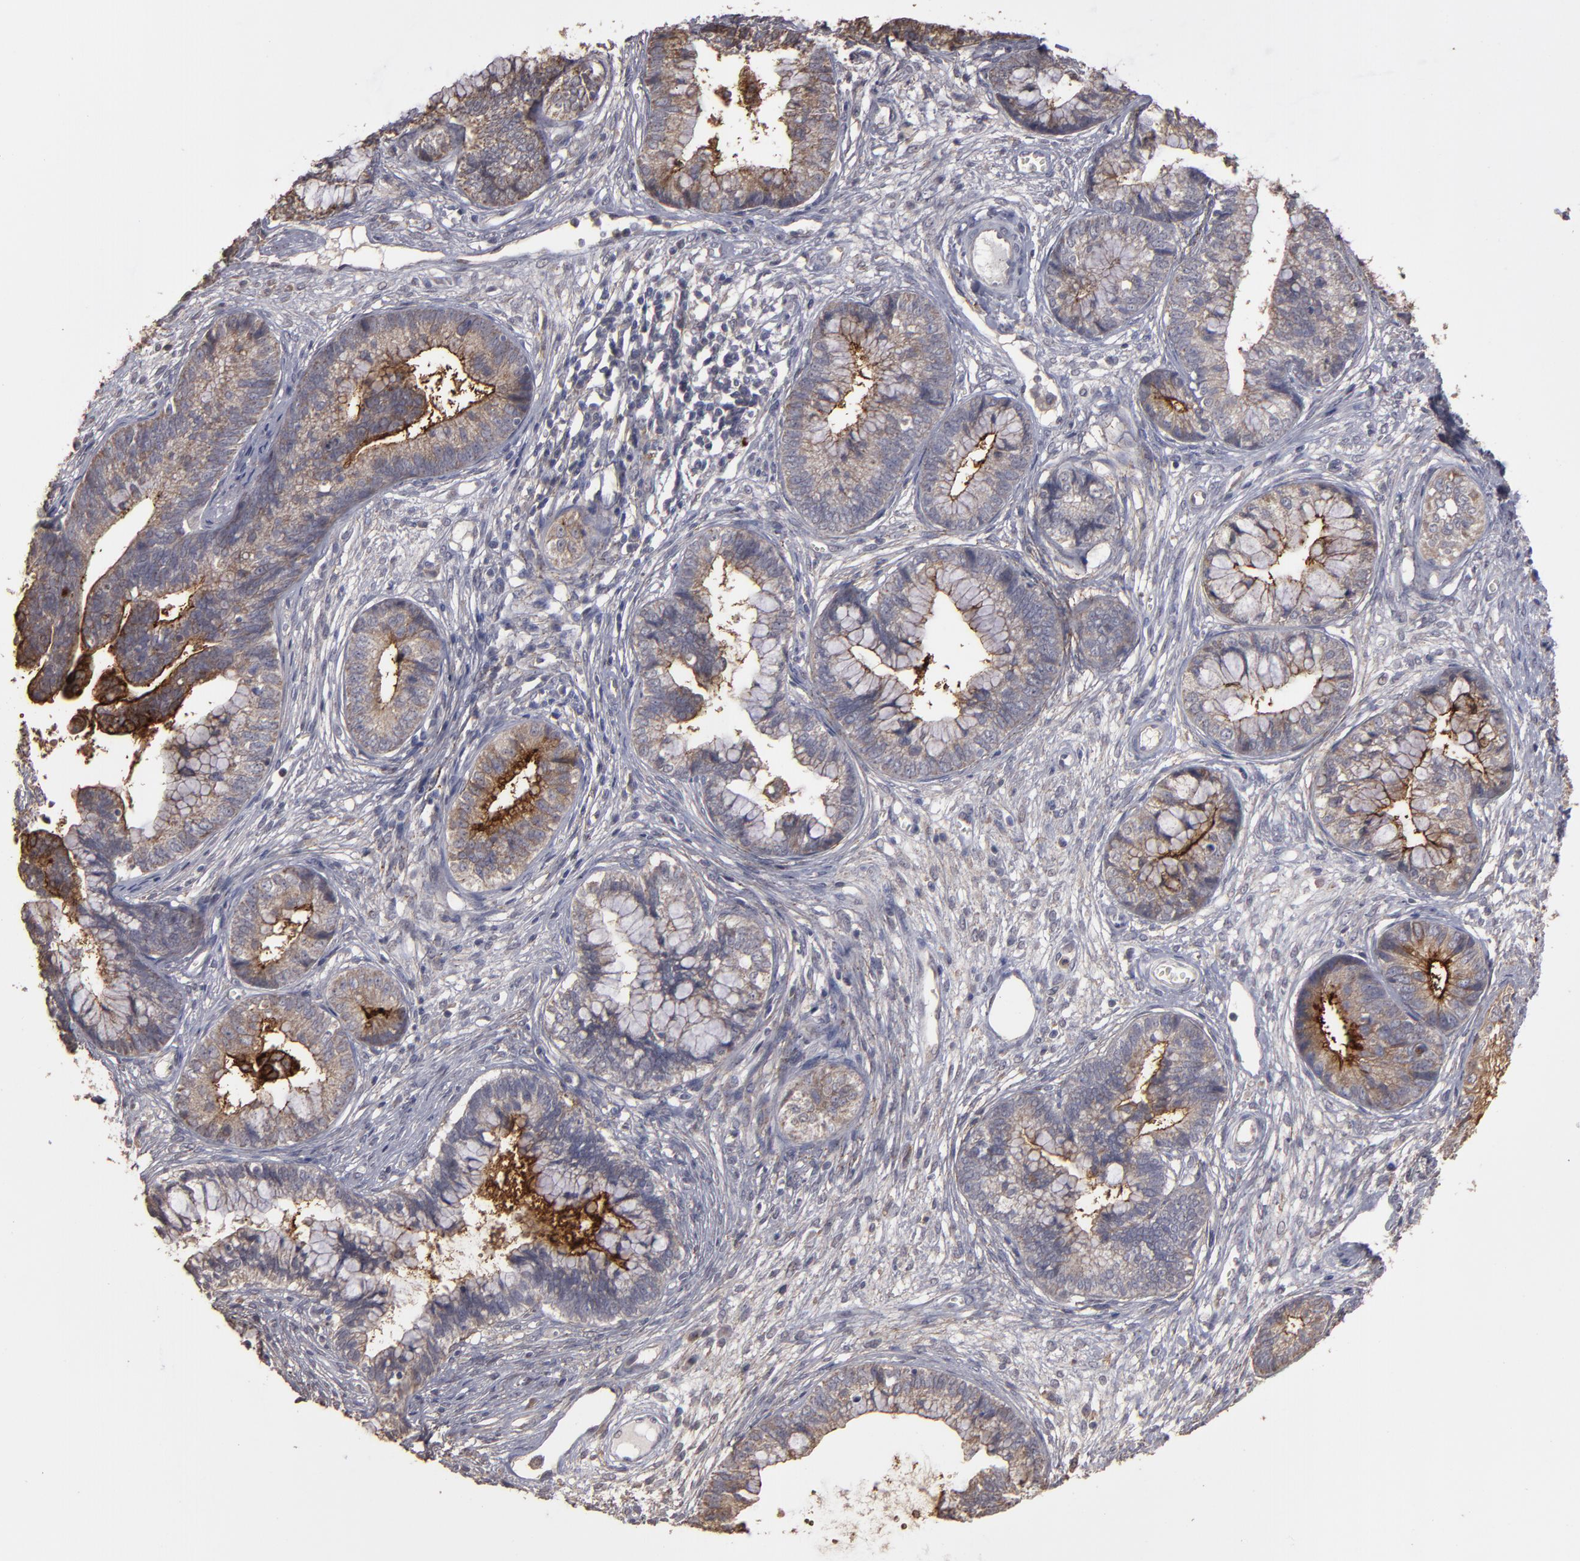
{"staining": {"intensity": "moderate", "quantity": "25%-75%", "location": "cytoplasmic/membranous"}, "tissue": "cervical cancer", "cell_type": "Tumor cells", "image_type": "cancer", "snomed": [{"axis": "morphology", "description": "Adenocarcinoma, NOS"}, {"axis": "topography", "description": "Cervix"}], "caption": "IHC histopathology image of cervical adenocarcinoma stained for a protein (brown), which displays medium levels of moderate cytoplasmic/membranous expression in approximately 25%-75% of tumor cells.", "gene": "CD55", "patient": {"sex": "female", "age": 44}}